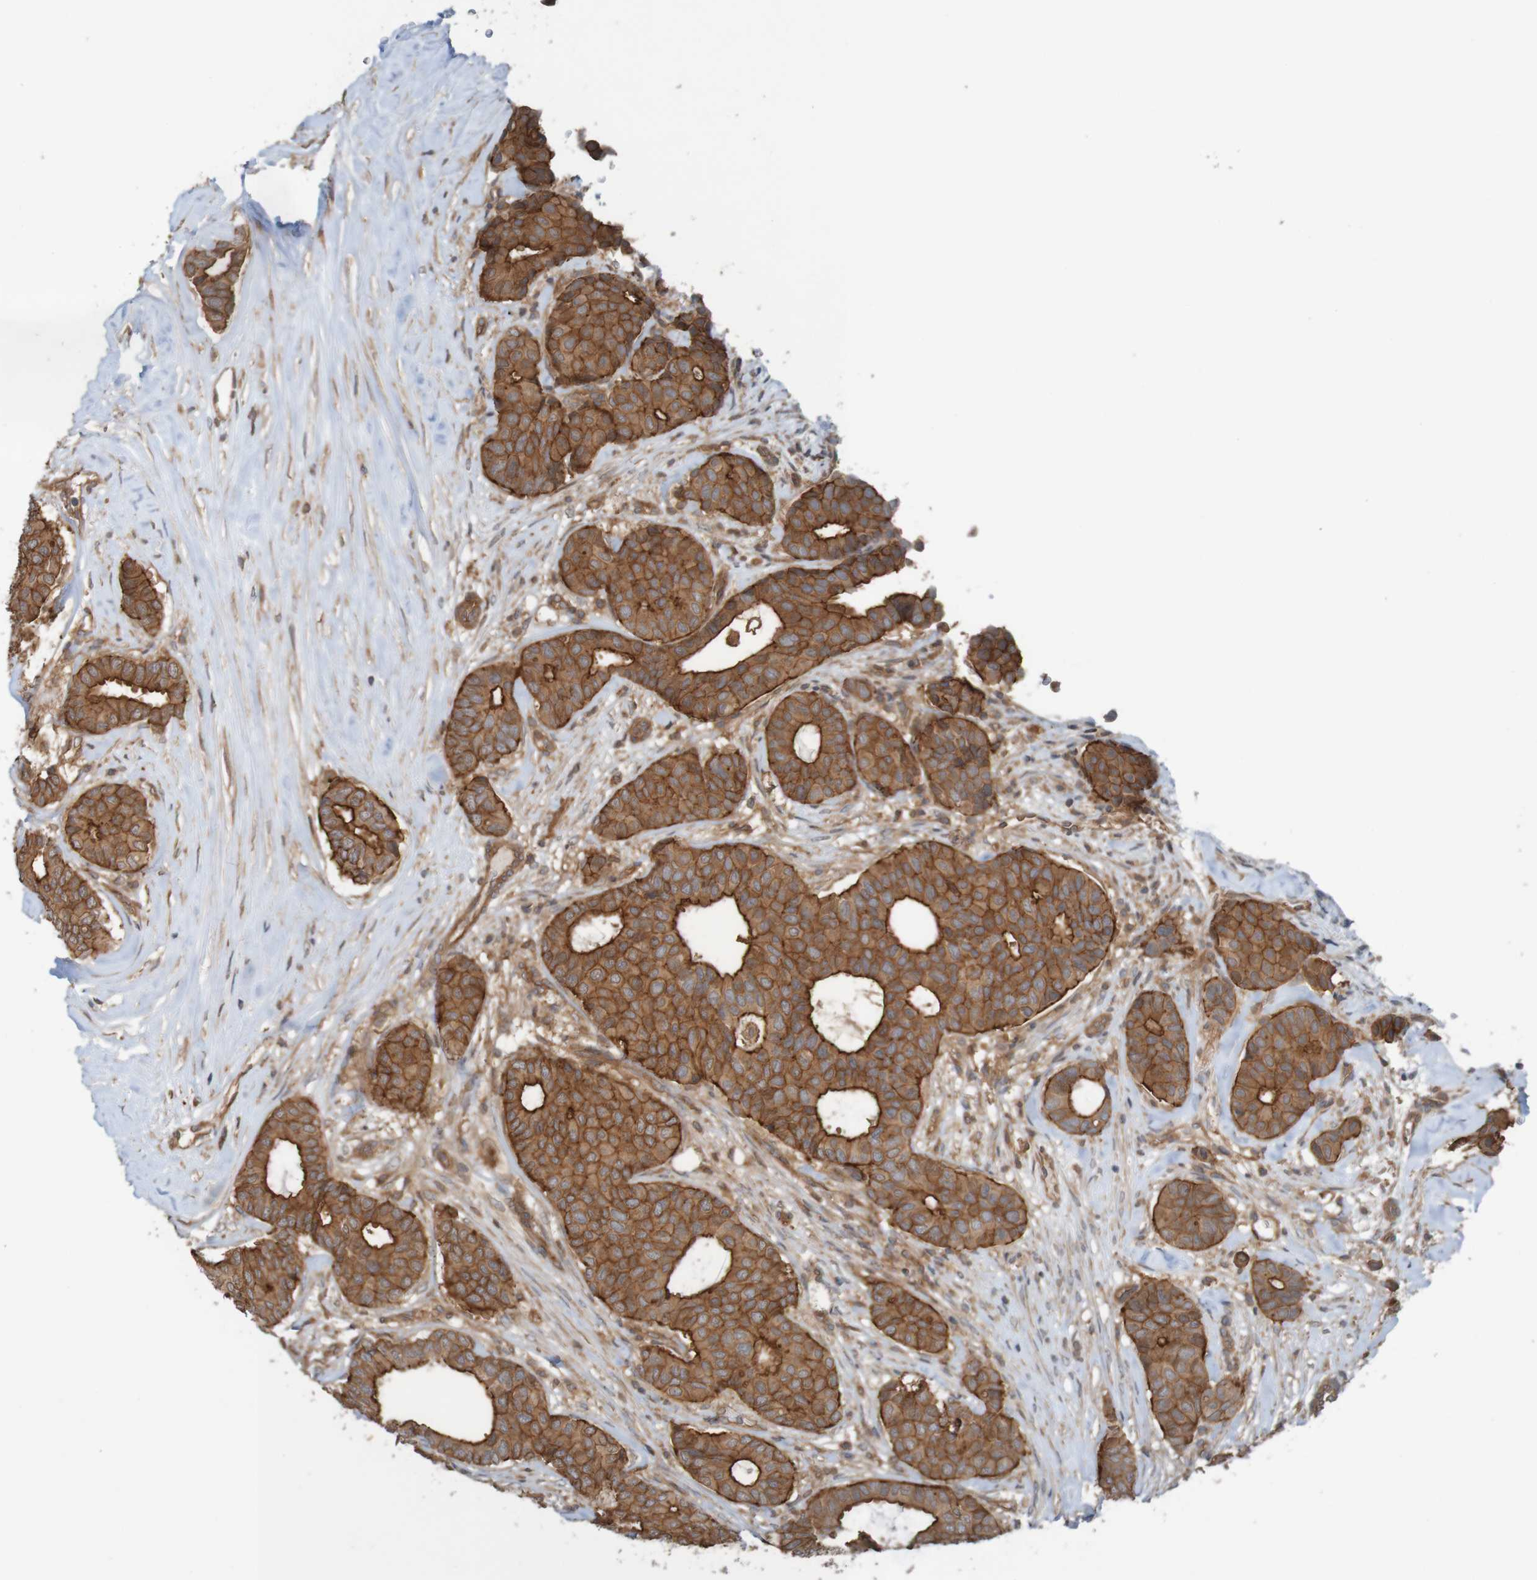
{"staining": {"intensity": "moderate", "quantity": ">75%", "location": "cytoplasmic/membranous"}, "tissue": "breast cancer", "cell_type": "Tumor cells", "image_type": "cancer", "snomed": [{"axis": "morphology", "description": "Duct carcinoma"}, {"axis": "topography", "description": "Breast"}], "caption": "Moderate cytoplasmic/membranous staining for a protein is seen in about >75% of tumor cells of breast infiltrating ductal carcinoma using immunohistochemistry (IHC).", "gene": "ARHGEF11", "patient": {"sex": "female", "age": 75}}